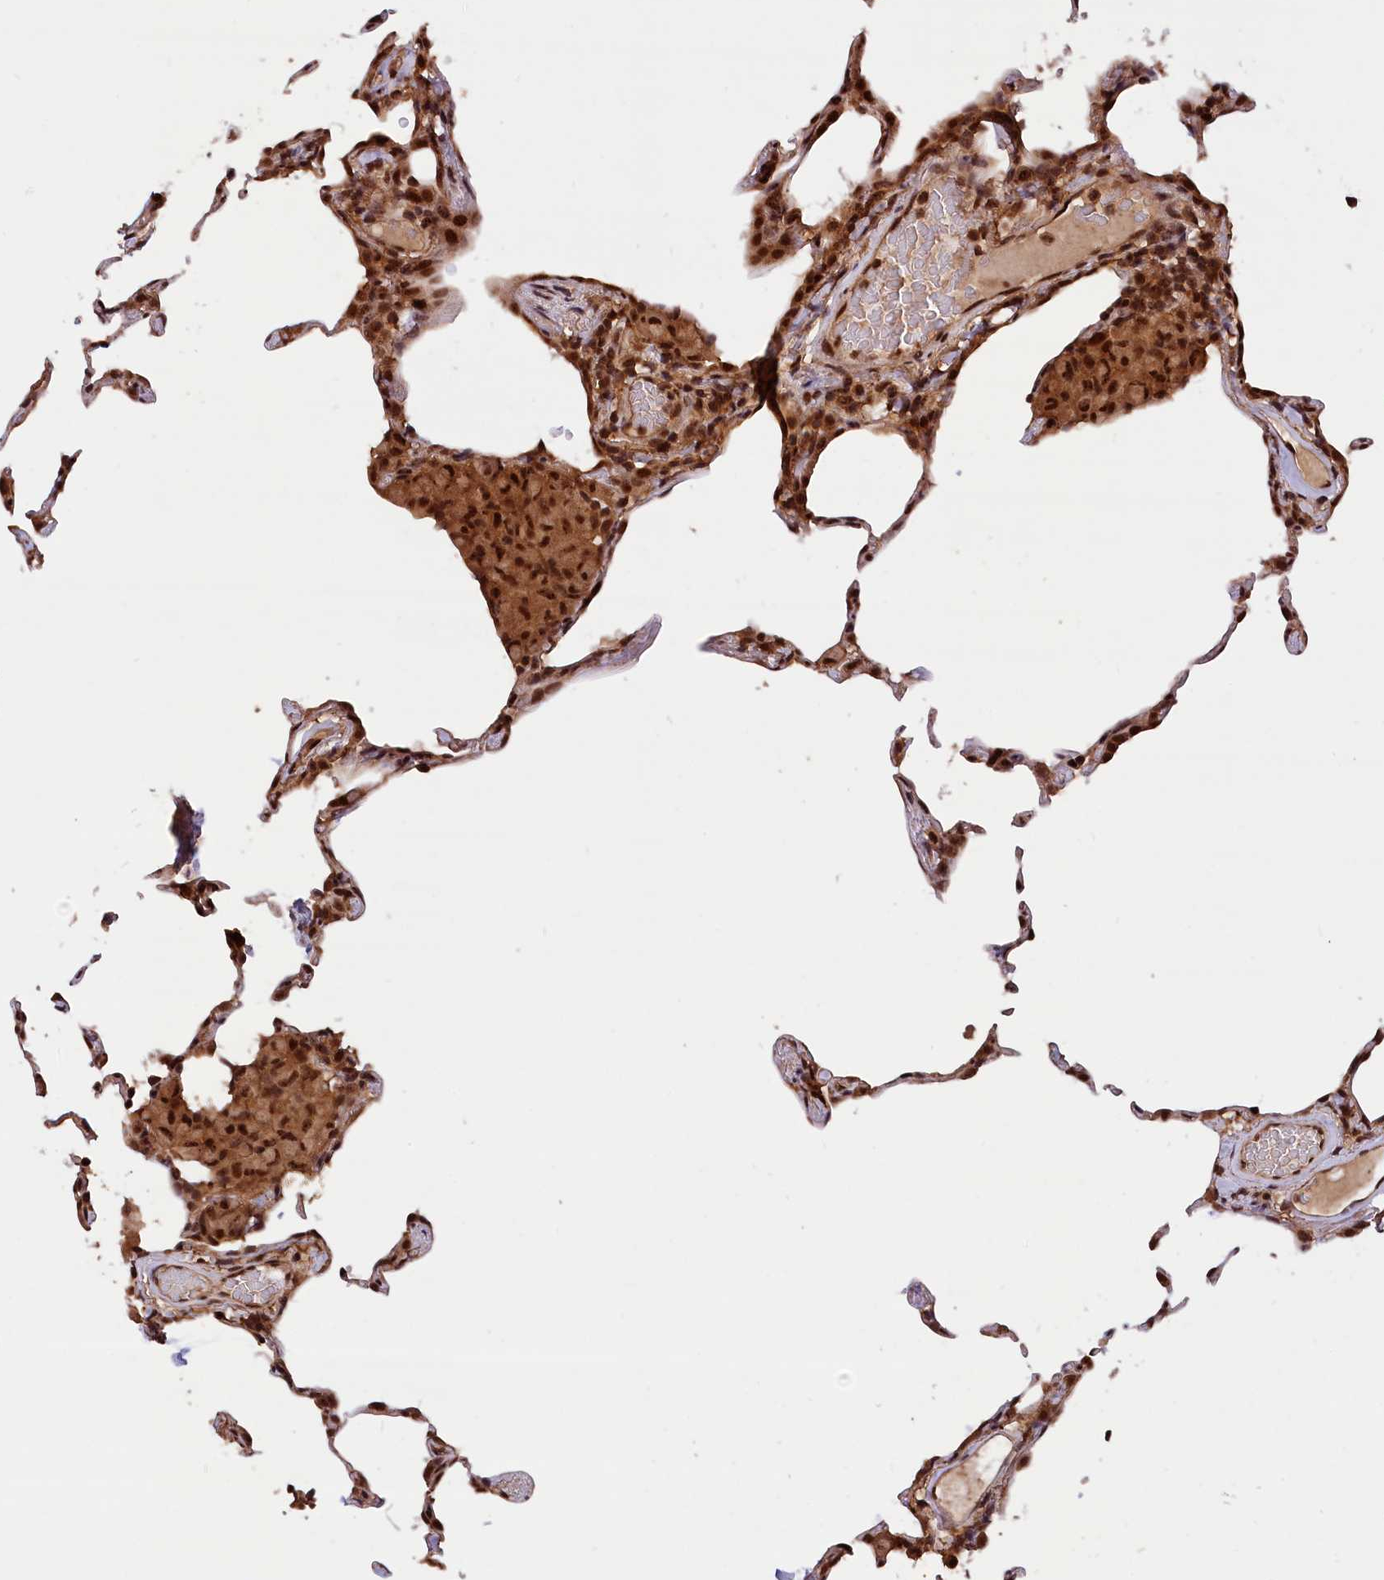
{"staining": {"intensity": "strong", "quantity": "25%-75%", "location": "cytoplasmic/membranous"}, "tissue": "lung", "cell_type": "Alveolar cells", "image_type": "normal", "snomed": [{"axis": "morphology", "description": "Normal tissue, NOS"}, {"axis": "topography", "description": "Lung"}], "caption": "Immunohistochemistry photomicrograph of benign lung: human lung stained using immunohistochemistry (IHC) shows high levels of strong protein expression localized specifically in the cytoplasmic/membranous of alveolar cells, appearing as a cytoplasmic/membranous brown color.", "gene": "IST1", "patient": {"sex": "female", "age": 57}}